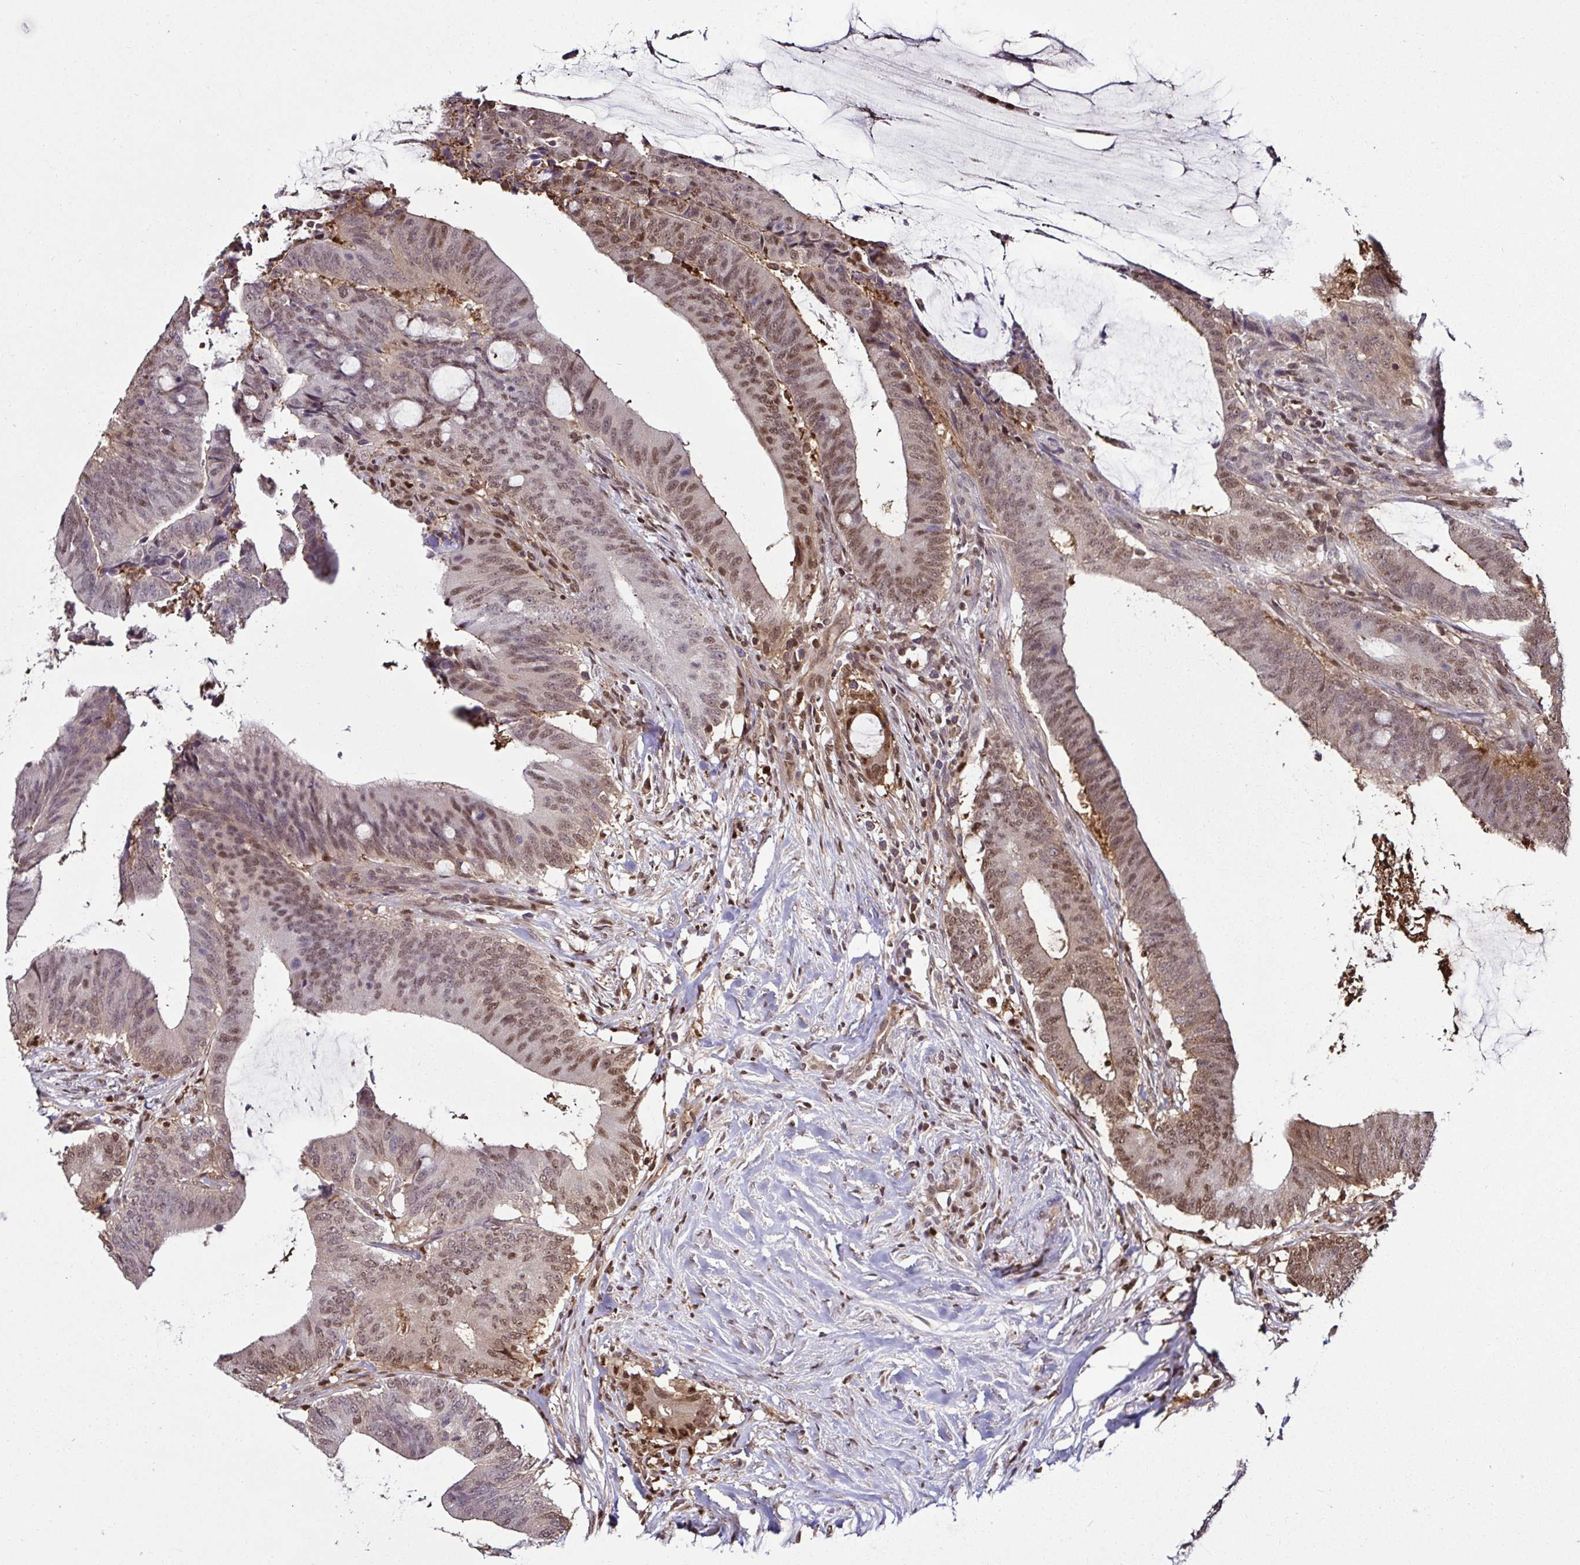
{"staining": {"intensity": "moderate", "quantity": "25%-75%", "location": "nuclear"}, "tissue": "colorectal cancer", "cell_type": "Tumor cells", "image_type": "cancer", "snomed": [{"axis": "morphology", "description": "Adenocarcinoma, NOS"}, {"axis": "topography", "description": "Colon"}], "caption": "Immunohistochemical staining of human colorectal cancer reveals moderate nuclear protein staining in approximately 25%-75% of tumor cells.", "gene": "PSMB9", "patient": {"sex": "female", "age": 43}}